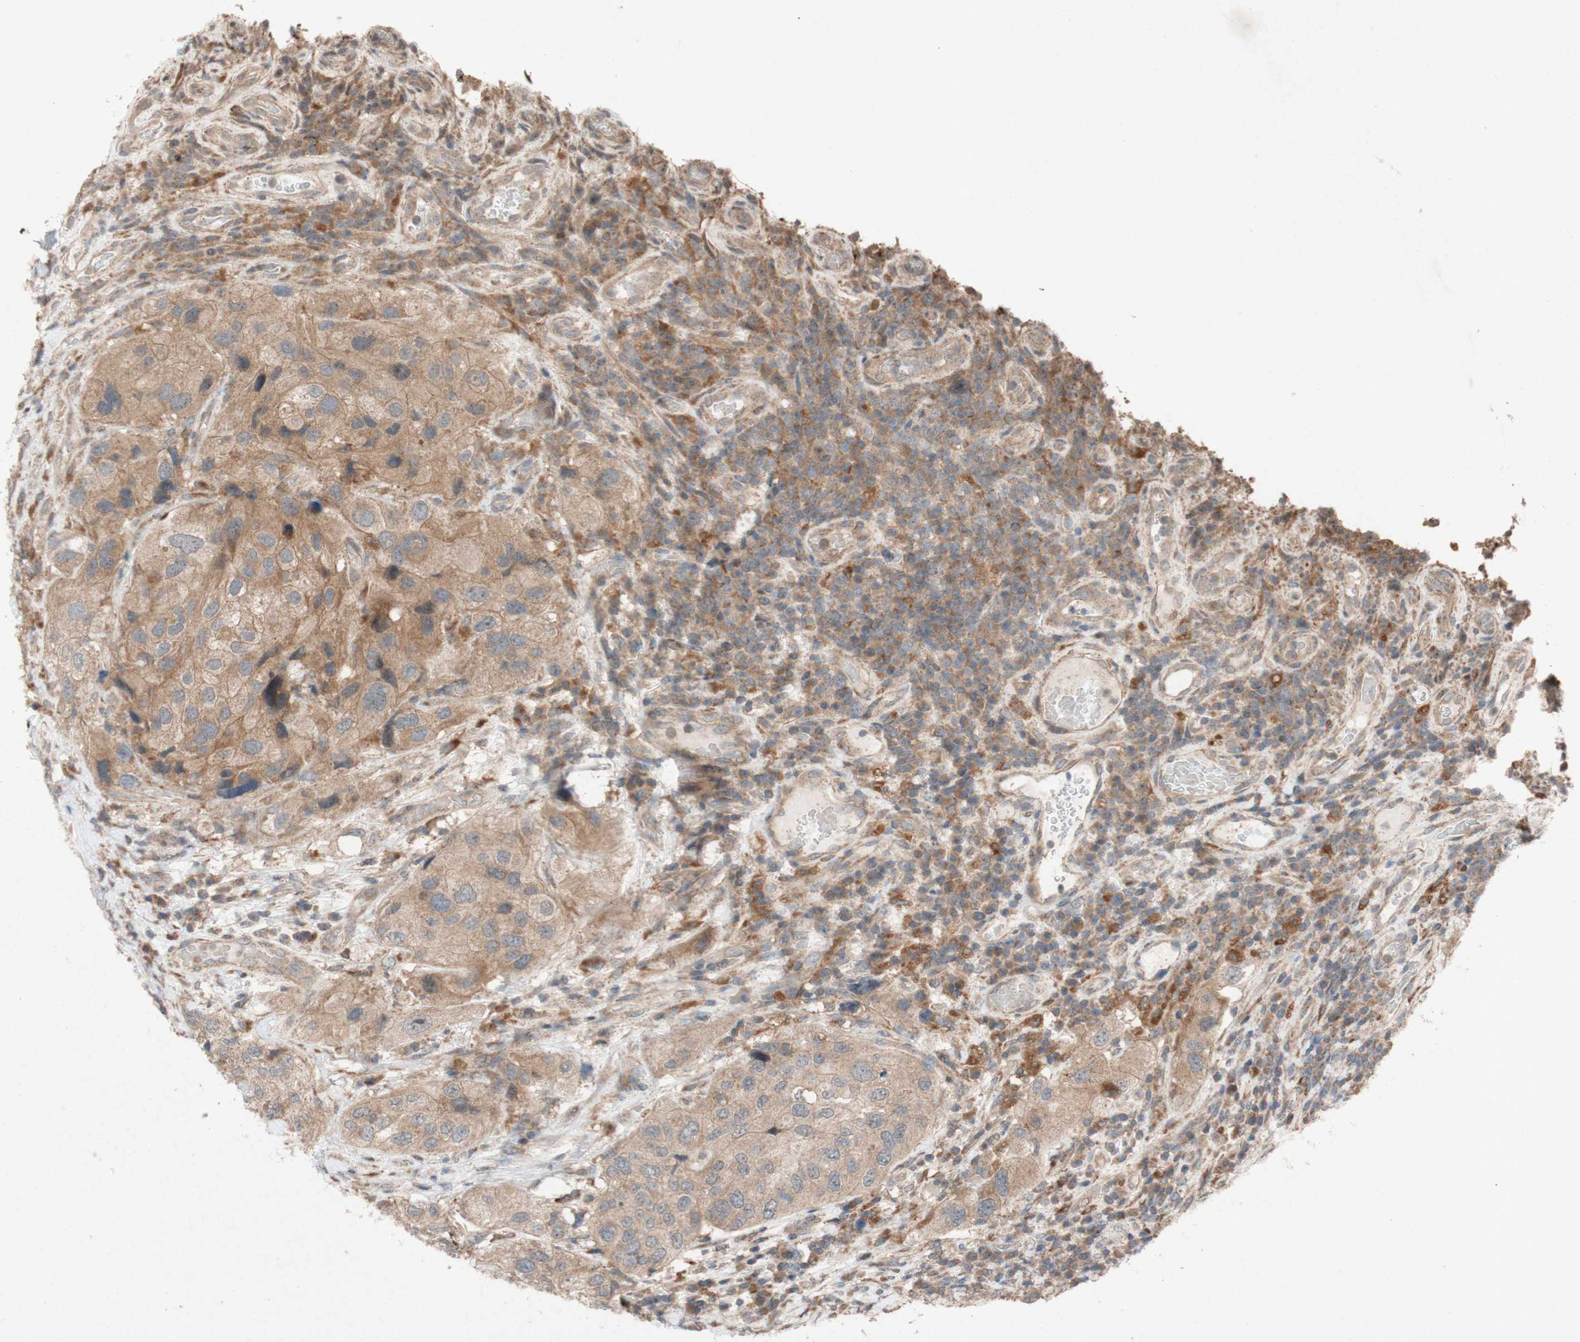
{"staining": {"intensity": "moderate", "quantity": ">75%", "location": "cytoplasmic/membranous"}, "tissue": "urothelial cancer", "cell_type": "Tumor cells", "image_type": "cancer", "snomed": [{"axis": "morphology", "description": "Urothelial carcinoma, High grade"}, {"axis": "topography", "description": "Urinary bladder"}], "caption": "An image of human urothelial carcinoma (high-grade) stained for a protein displays moderate cytoplasmic/membranous brown staining in tumor cells.", "gene": "ATP6V1F", "patient": {"sex": "female", "age": 64}}